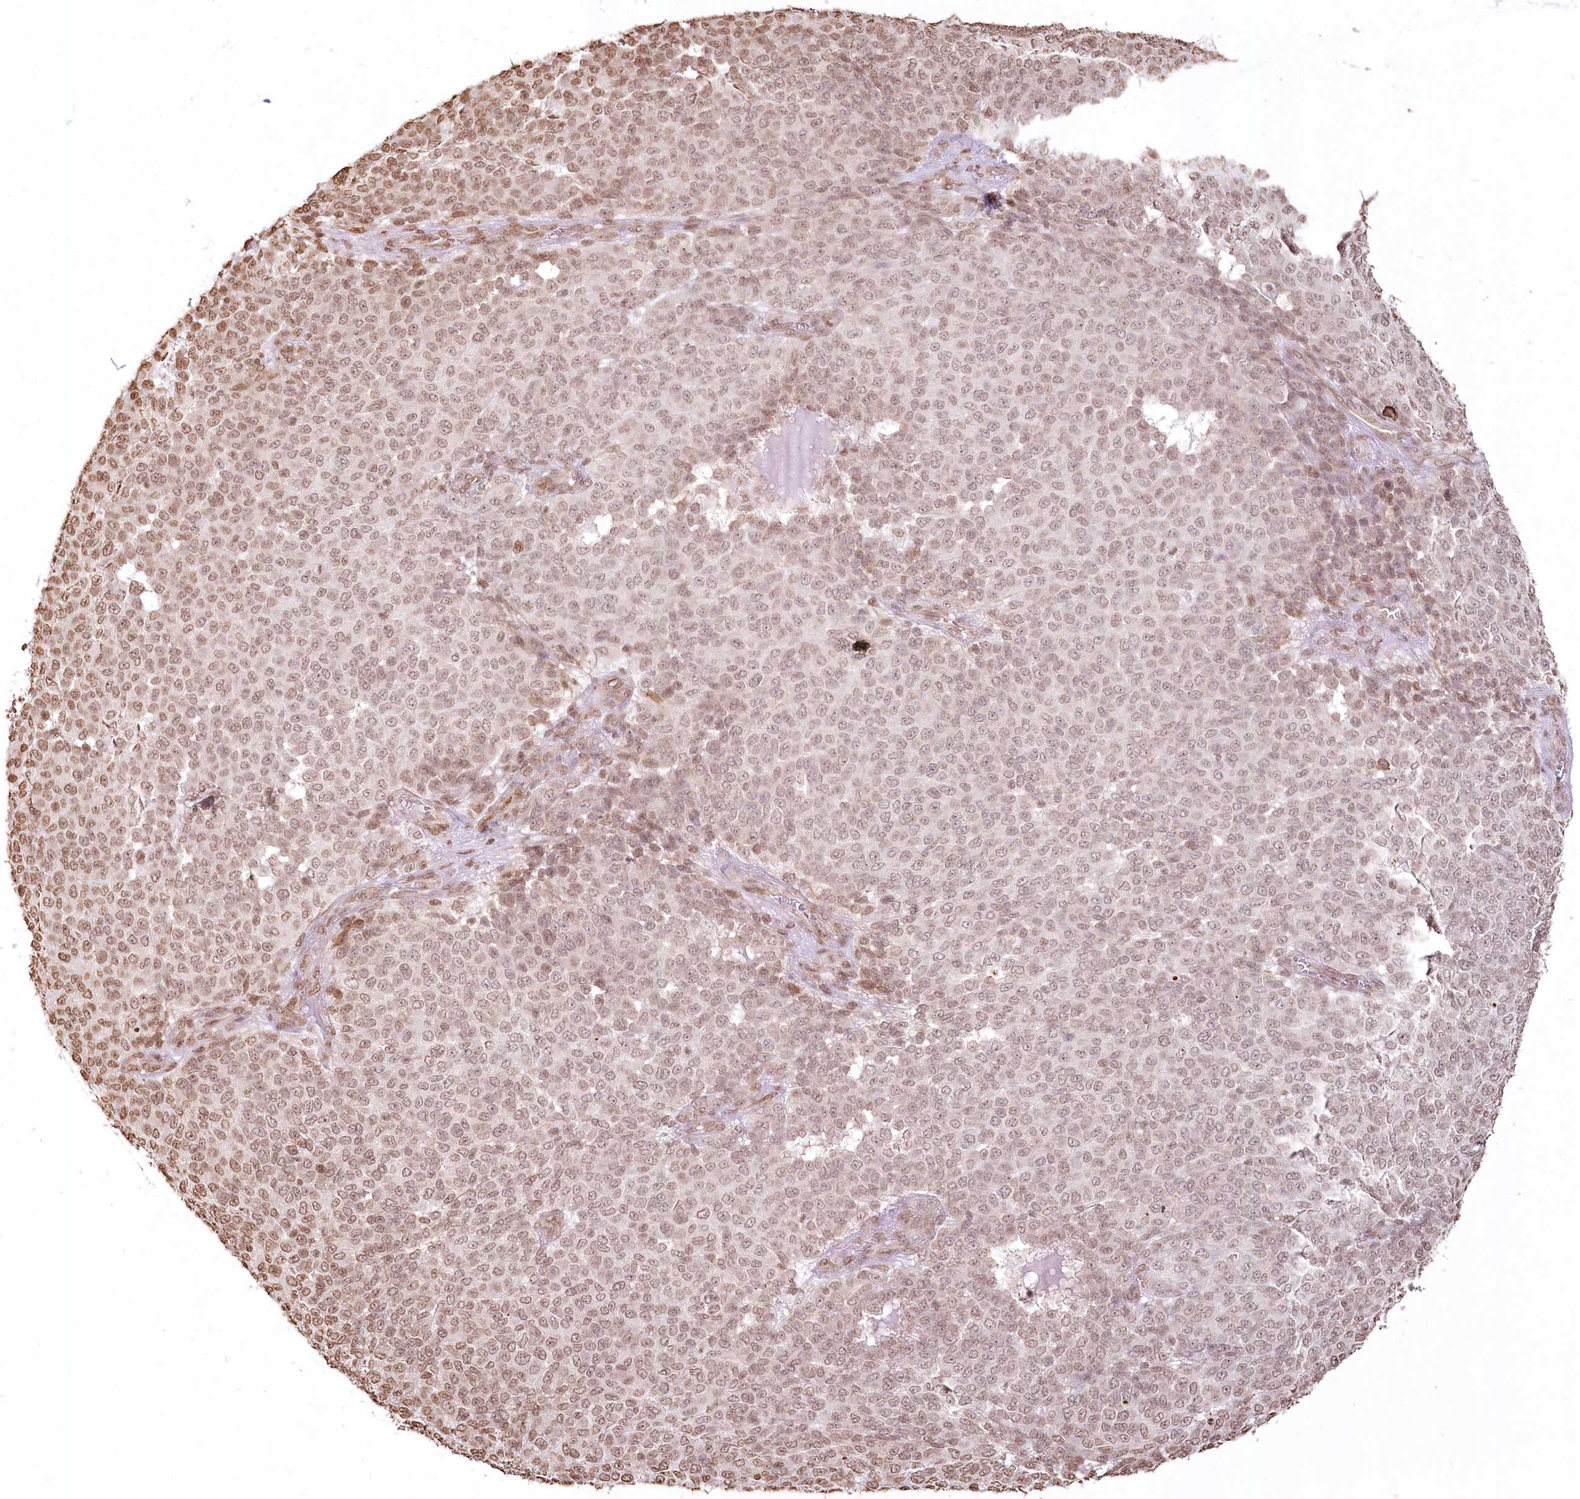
{"staining": {"intensity": "weak", "quantity": ">75%", "location": "nuclear"}, "tissue": "melanoma", "cell_type": "Tumor cells", "image_type": "cancer", "snomed": [{"axis": "morphology", "description": "Malignant melanoma, NOS"}, {"axis": "topography", "description": "Skin"}], "caption": "Melanoma was stained to show a protein in brown. There is low levels of weak nuclear positivity in approximately >75% of tumor cells.", "gene": "FAM13A", "patient": {"sex": "male", "age": 49}}